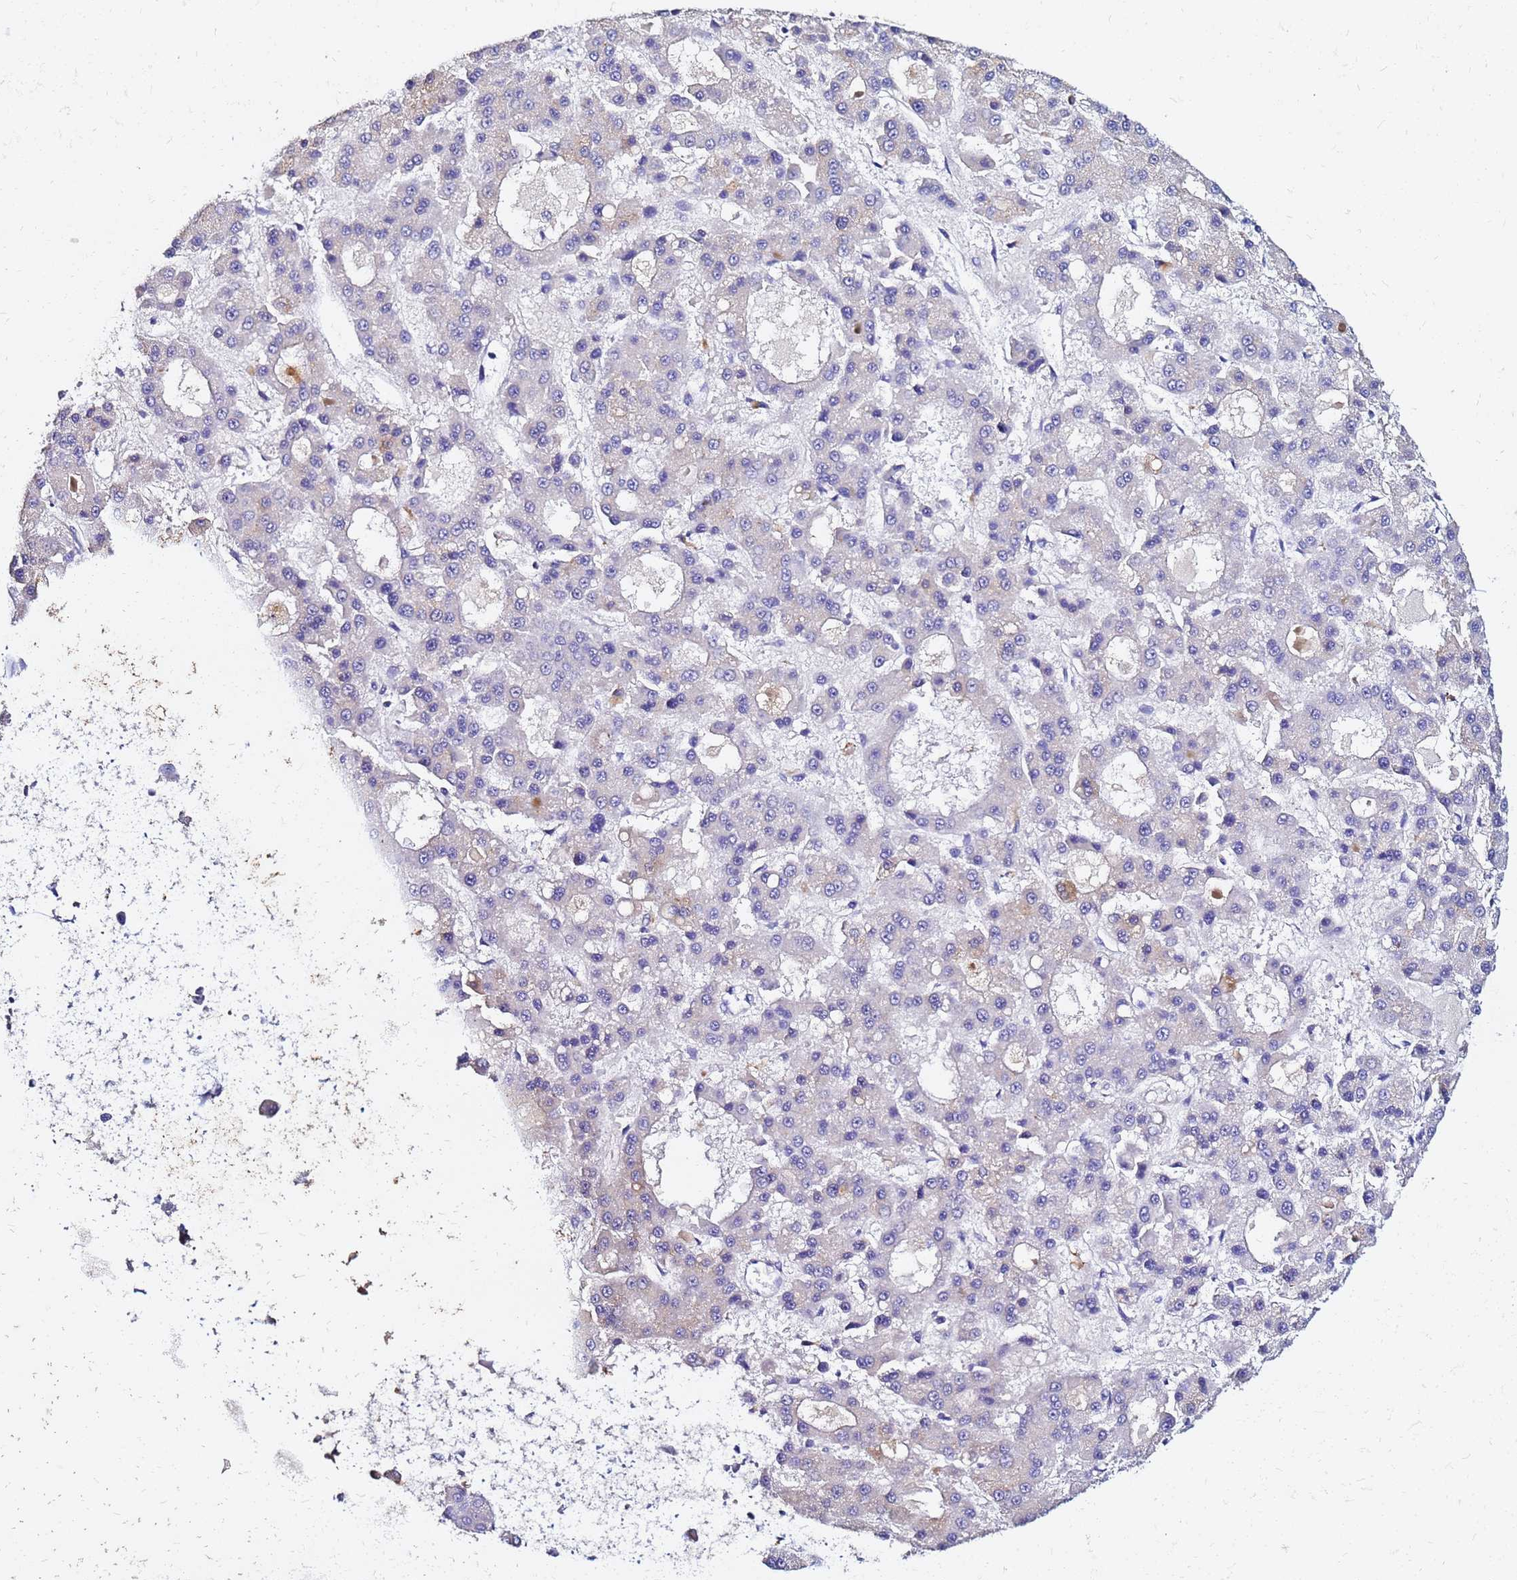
{"staining": {"intensity": "negative", "quantity": "none", "location": "none"}, "tissue": "liver cancer", "cell_type": "Tumor cells", "image_type": "cancer", "snomed": [{"axis": "morphology", "description": "Carcinoma, Hepatocellular, NOS"}, {"axis": "topography", "description": "Liver"}], "caption": "Image shows no significant protein expression in tumor cells of liver hepatocellular carcinoma.", "gene": "FAM183A", "patient": {"sex": "male", "age": 70}}